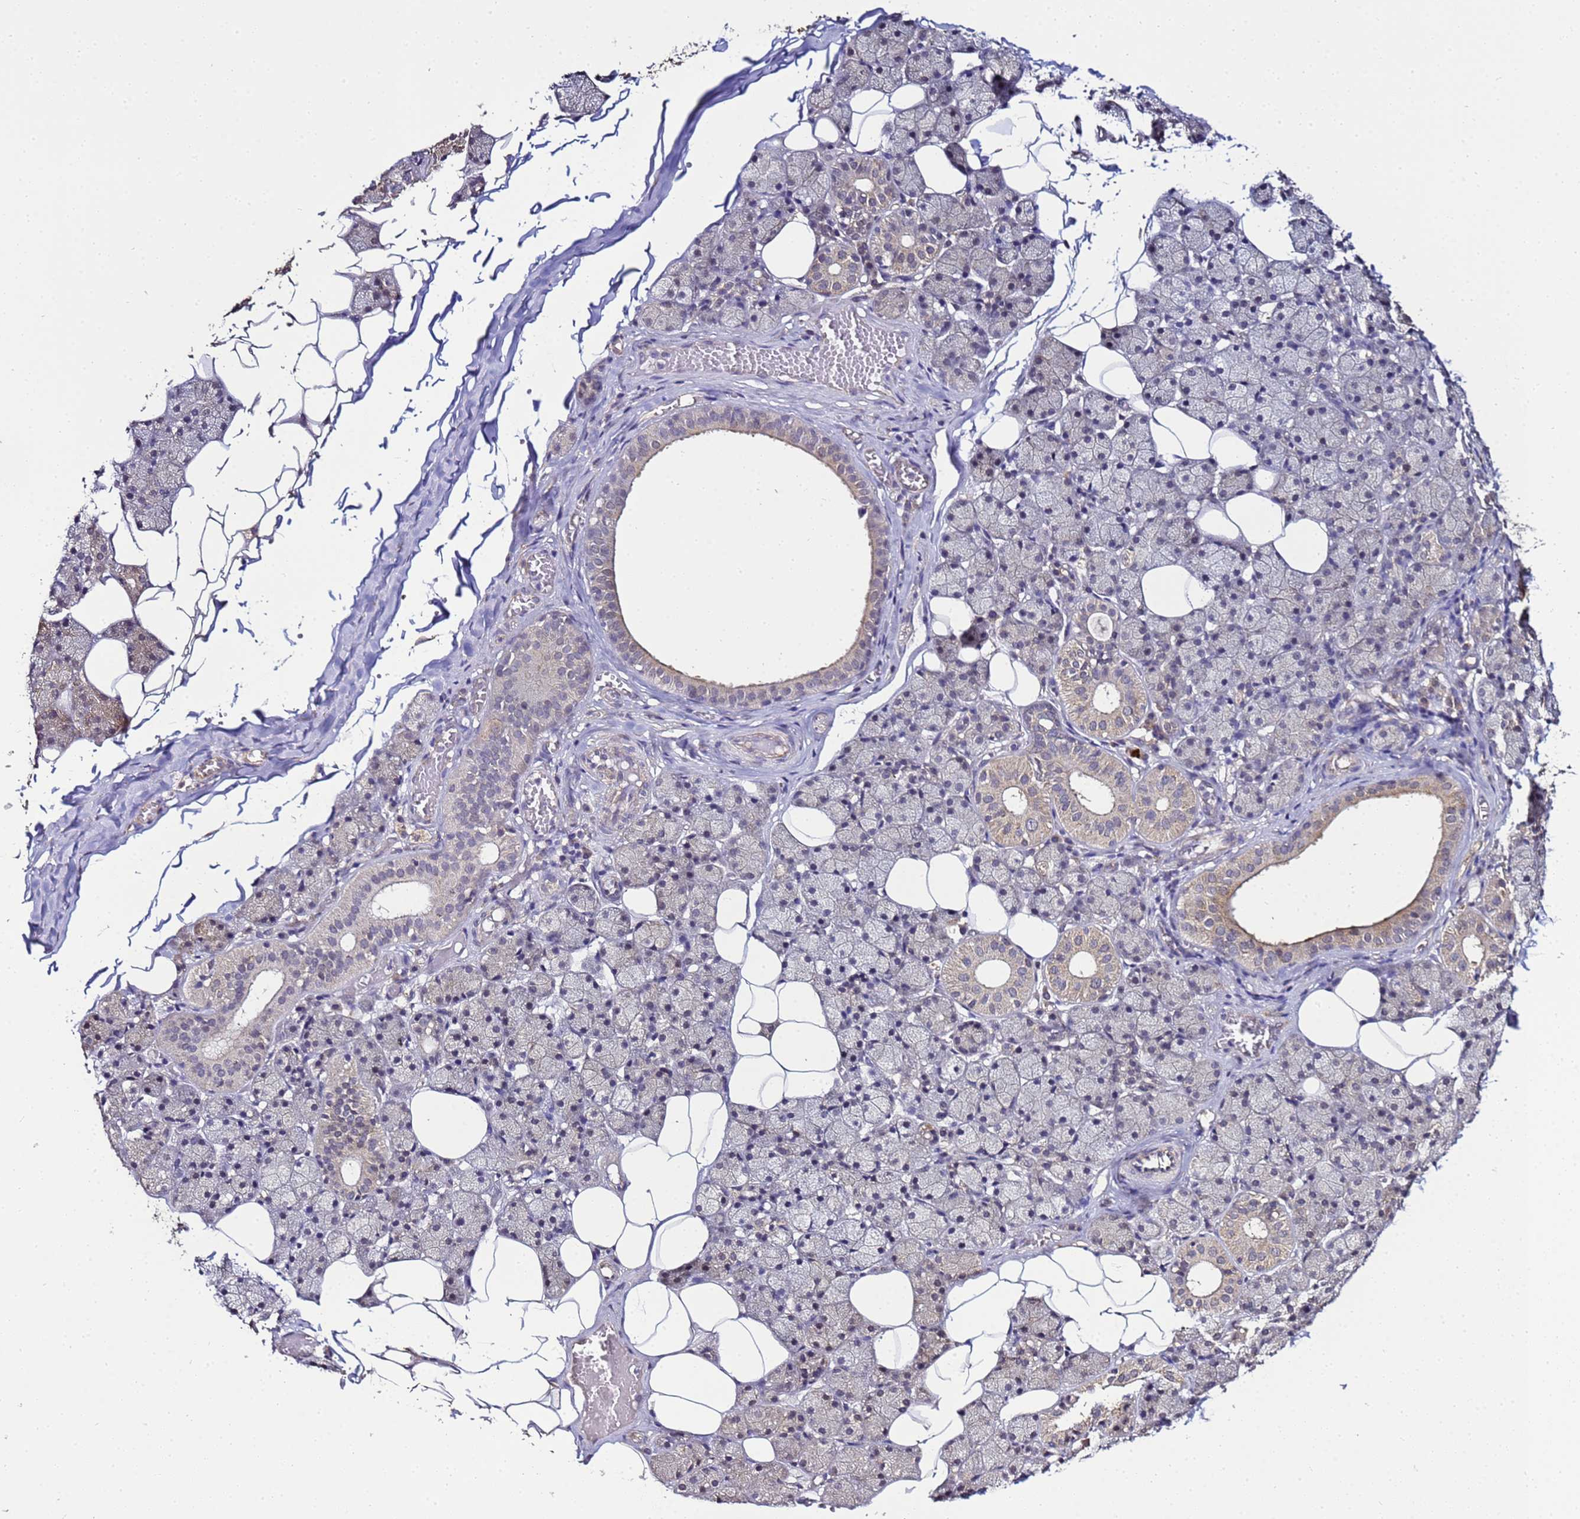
{"staining": {"intensity": "weak", "quantity": "25%-75%", "location": "cytoplasmic/membranous"}, "tissue": "salivary gland", "cell_type": "Glandular cells", "image_type": "normal", "snomed": [{"axis": "morphology", "description": "Normal tissue, NOS"}, {"axis": "topography", "description": "Salivary gland"}], "caption": "An immunohistochemistry (IHC) histopathology image of unremarkable tissue is shown. Protein staining in brown shows weak cytoplasmic/membranous positivity in salivary gland within glandular cells.", "gene": "ENOPH1", "patient": {"sex": "female", "age": 33}}